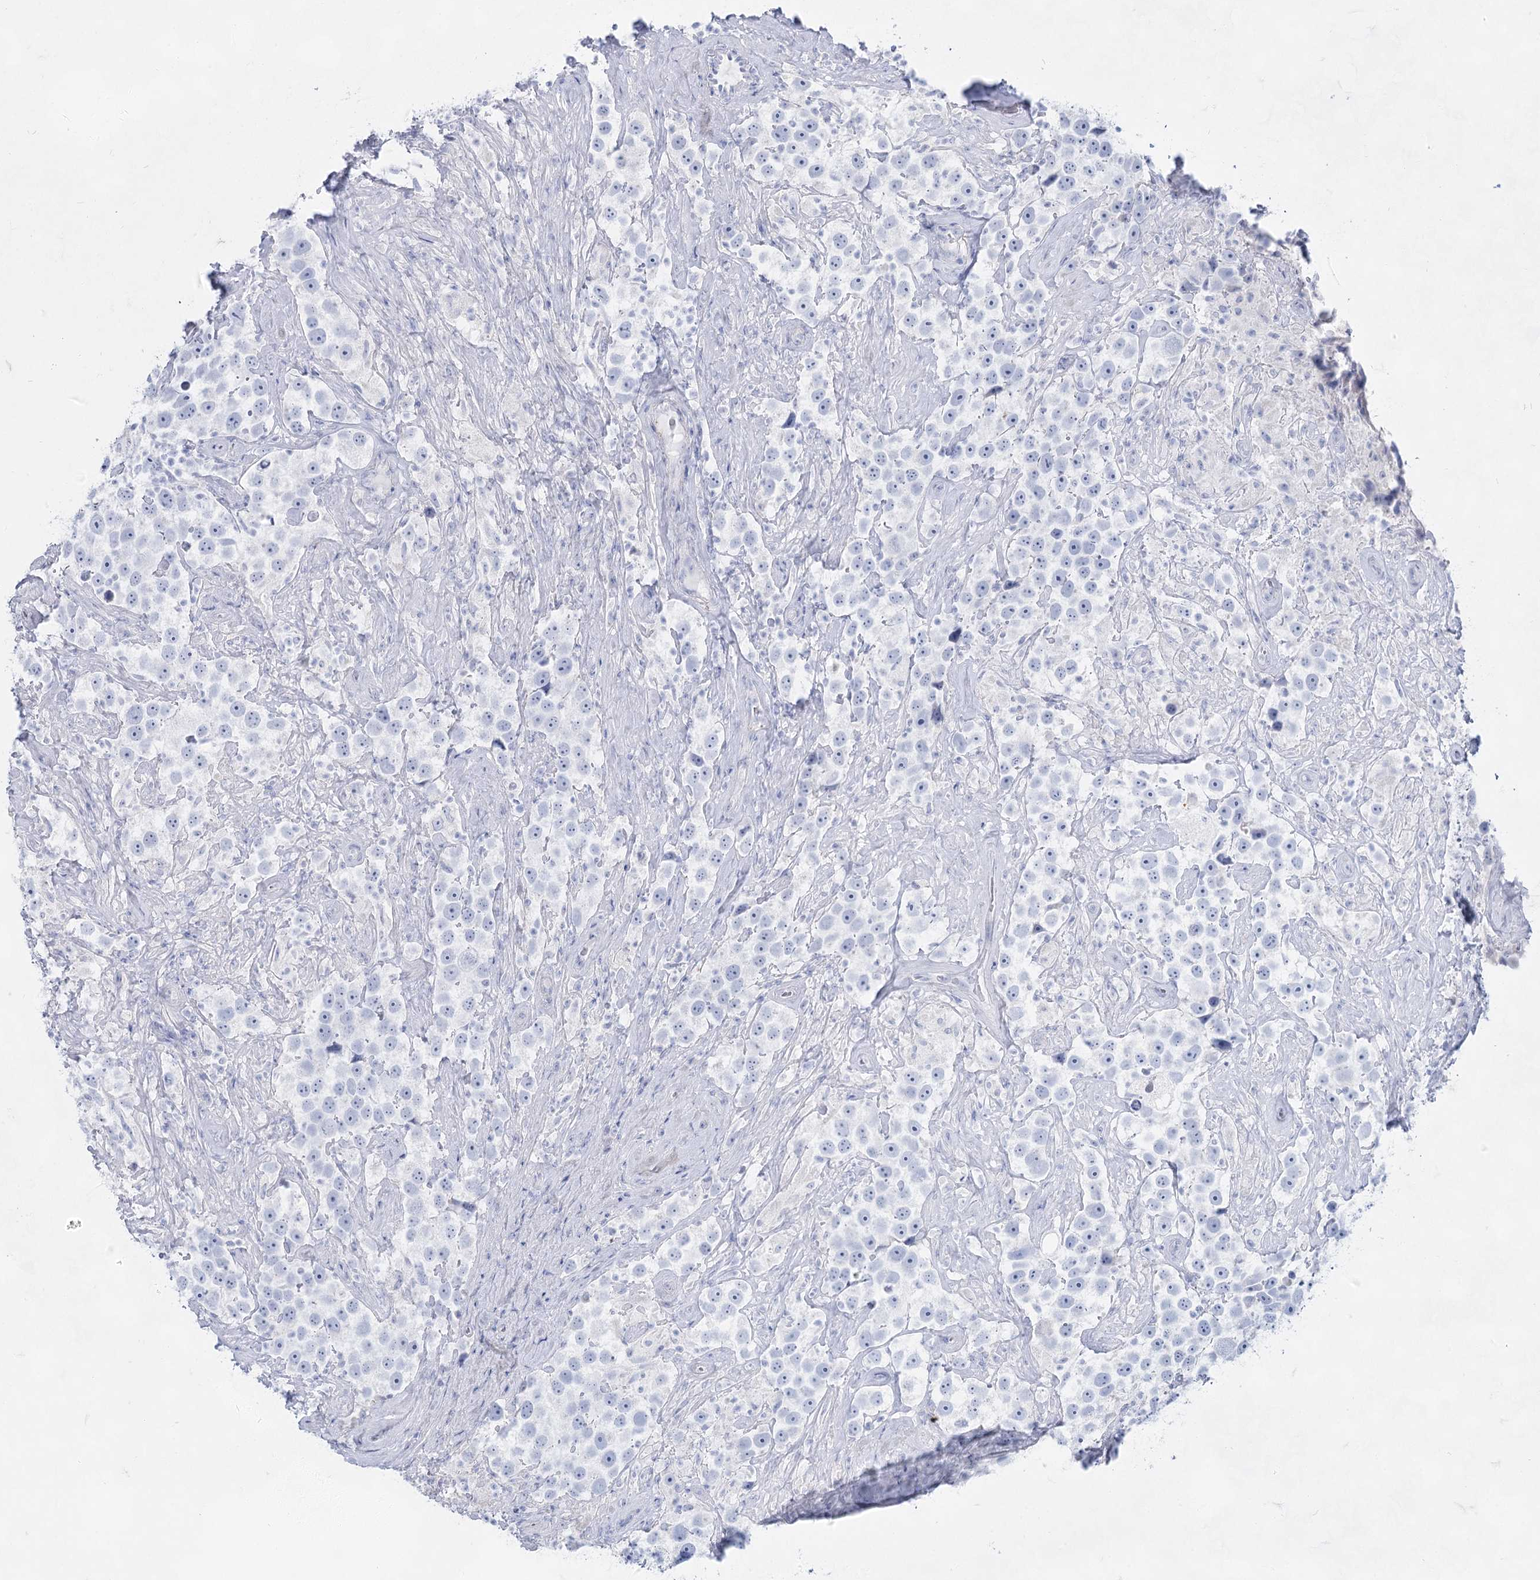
{"staining": {"intensity": "negative", "quantity": "none", "location": "none"}, "tissue": "testis cancer", "cell_type": "Tumor cells", "image_type": "cancer", "snomed": [{"axis": "morphology", "description": "Seminoma, NOS"}, {"axis": "topography", "description": "Testis"}], "caption": "A photomicrograph of human testis seminoma is negative for staining in tumor cells.", "gene": "ACRV1", "patient": {"sex": "male", "age": 49}}